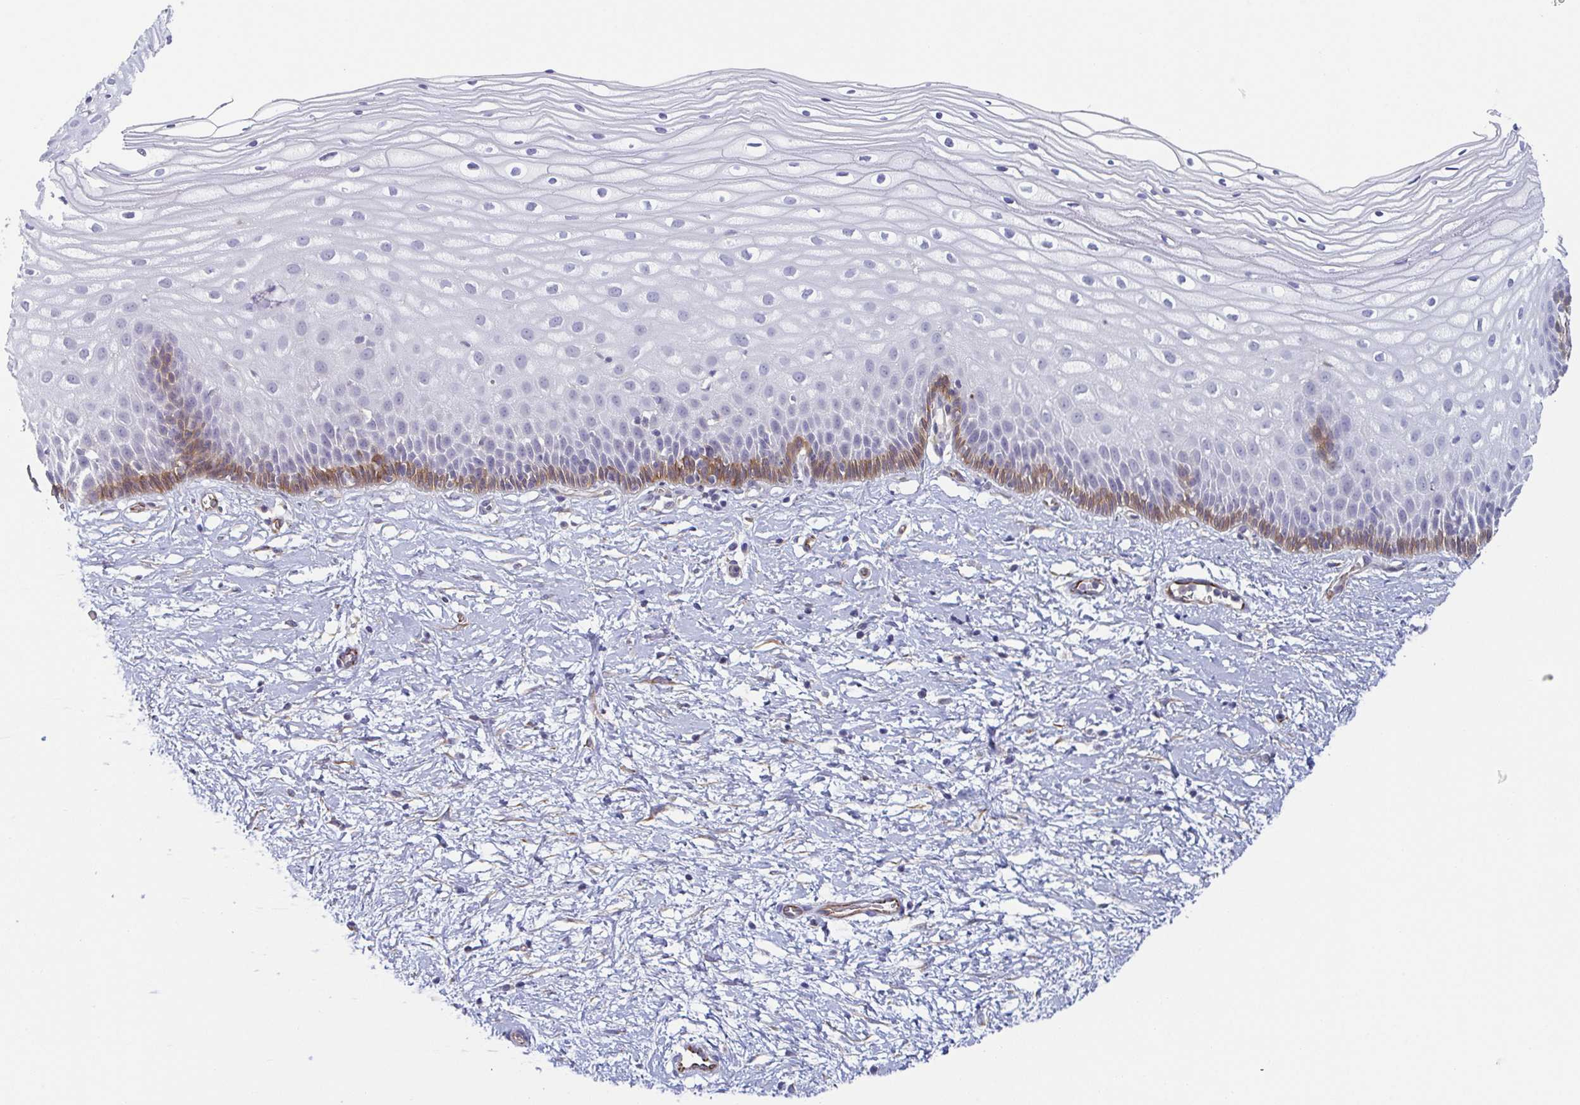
{"staining": {"intensity": "negative", "quantity": "none", "location": "none"}, "tissue": "cervix", "cell_type": "Glandular cells", "image_type": "normal", "snomed": [{"axis": "morphology", "description": "Normal tissue, NOS"}, {"axis": "topography", "description": "Cervix"}], "caption": "An IHC image of unremarkable cervix is shown. There is no staining in glandular cells of cervix. (DAB (3,3'-diaminobenzidine) IHC with hematoxylin counter stain).", "gene": "COL17A1", "patient": {"sex": "female", "age": 36}}